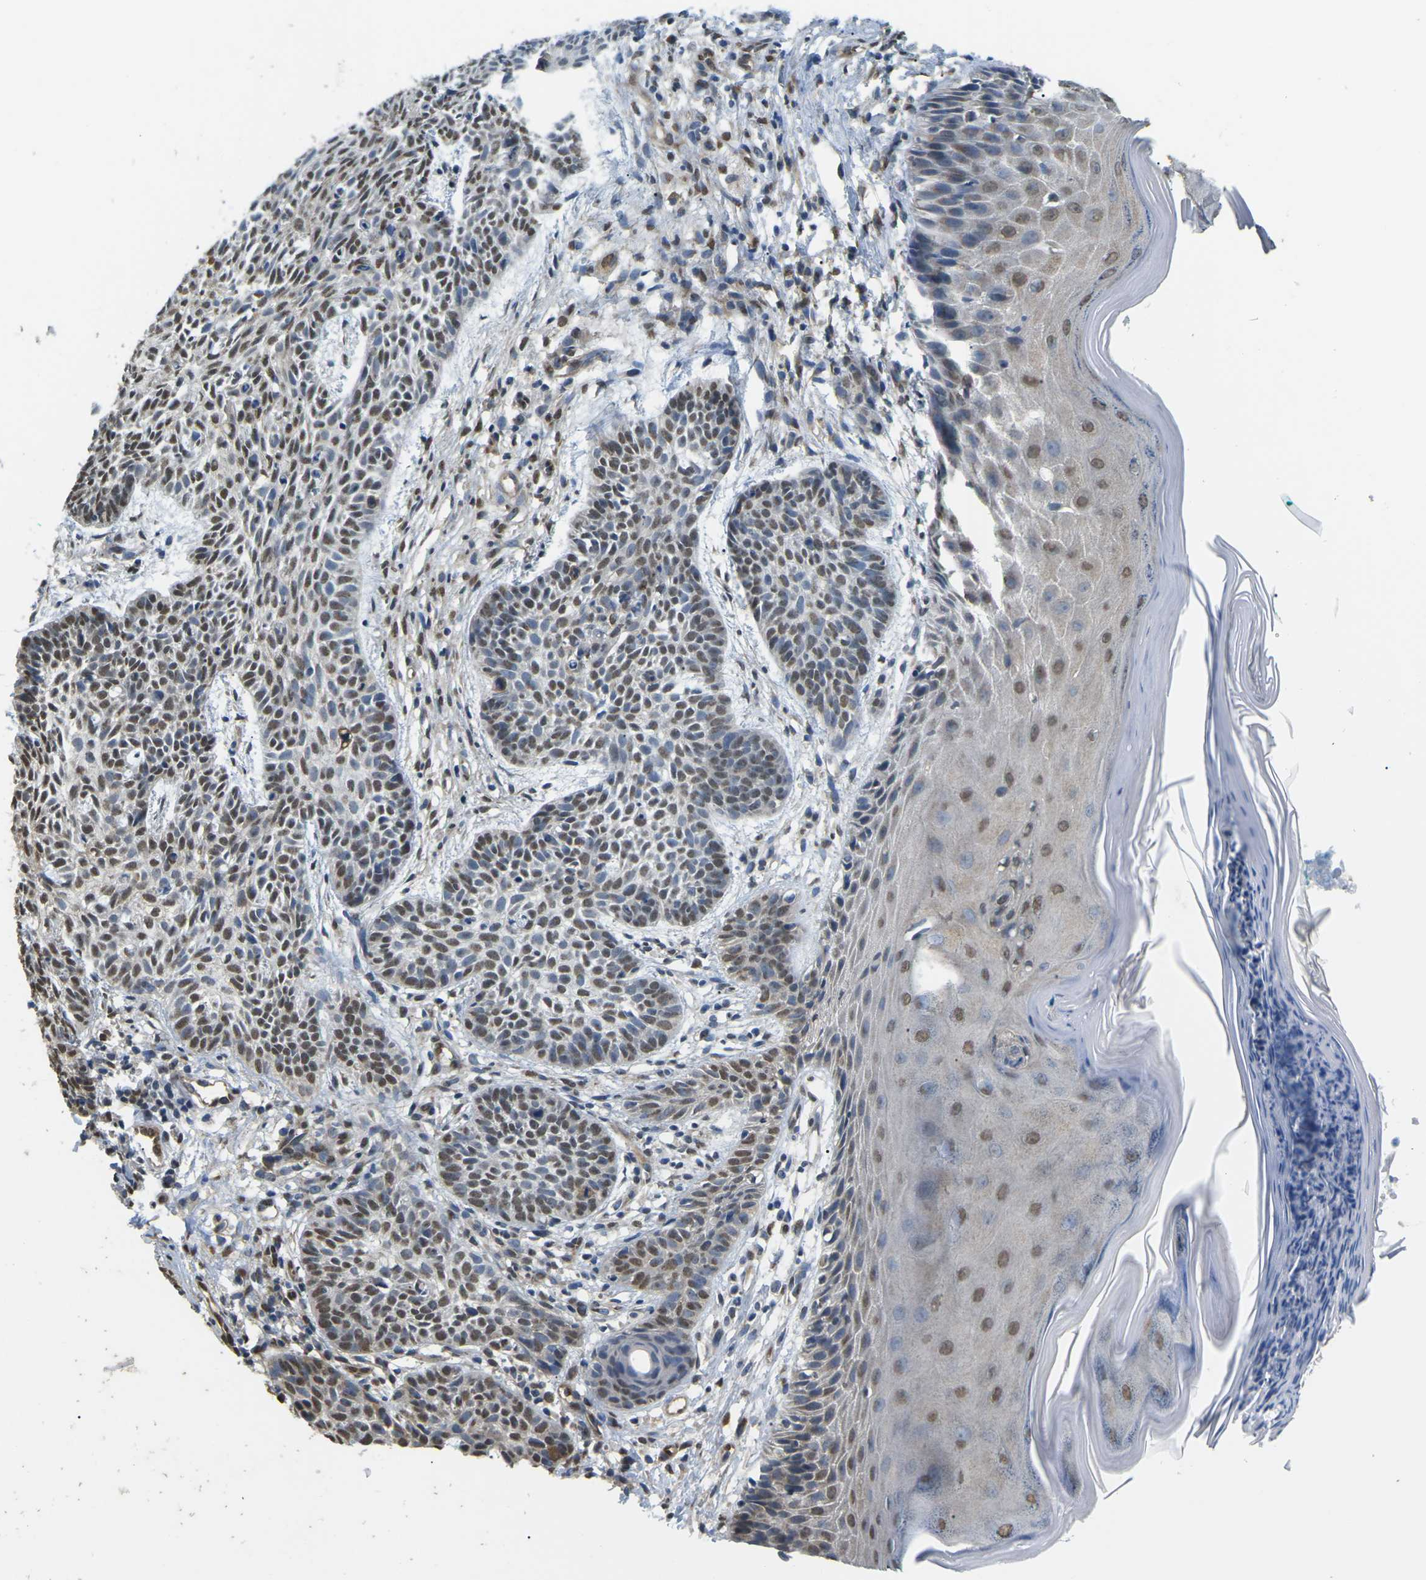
{"staining": {"intensity": "moderate", "quantity": ">75%", "location": "nuclear"}, "tissue": "skin cancer", "cell_type": "Tumor cells", "image_type": "cancer", "snomed": [{"axis": "morphology", "description": "Basal cell carcinoma"}, {"axis": "topography", "description": "Skin"}], "caption": "About >75% of tumor cells in human skin cancer (basal cell carcinoma) exhibit moderate nuclear protein positivity as visualized by brown immunohistochemical staining.", "gene": "ERBB4", "patient": {"sex": "male", "age": 60}}